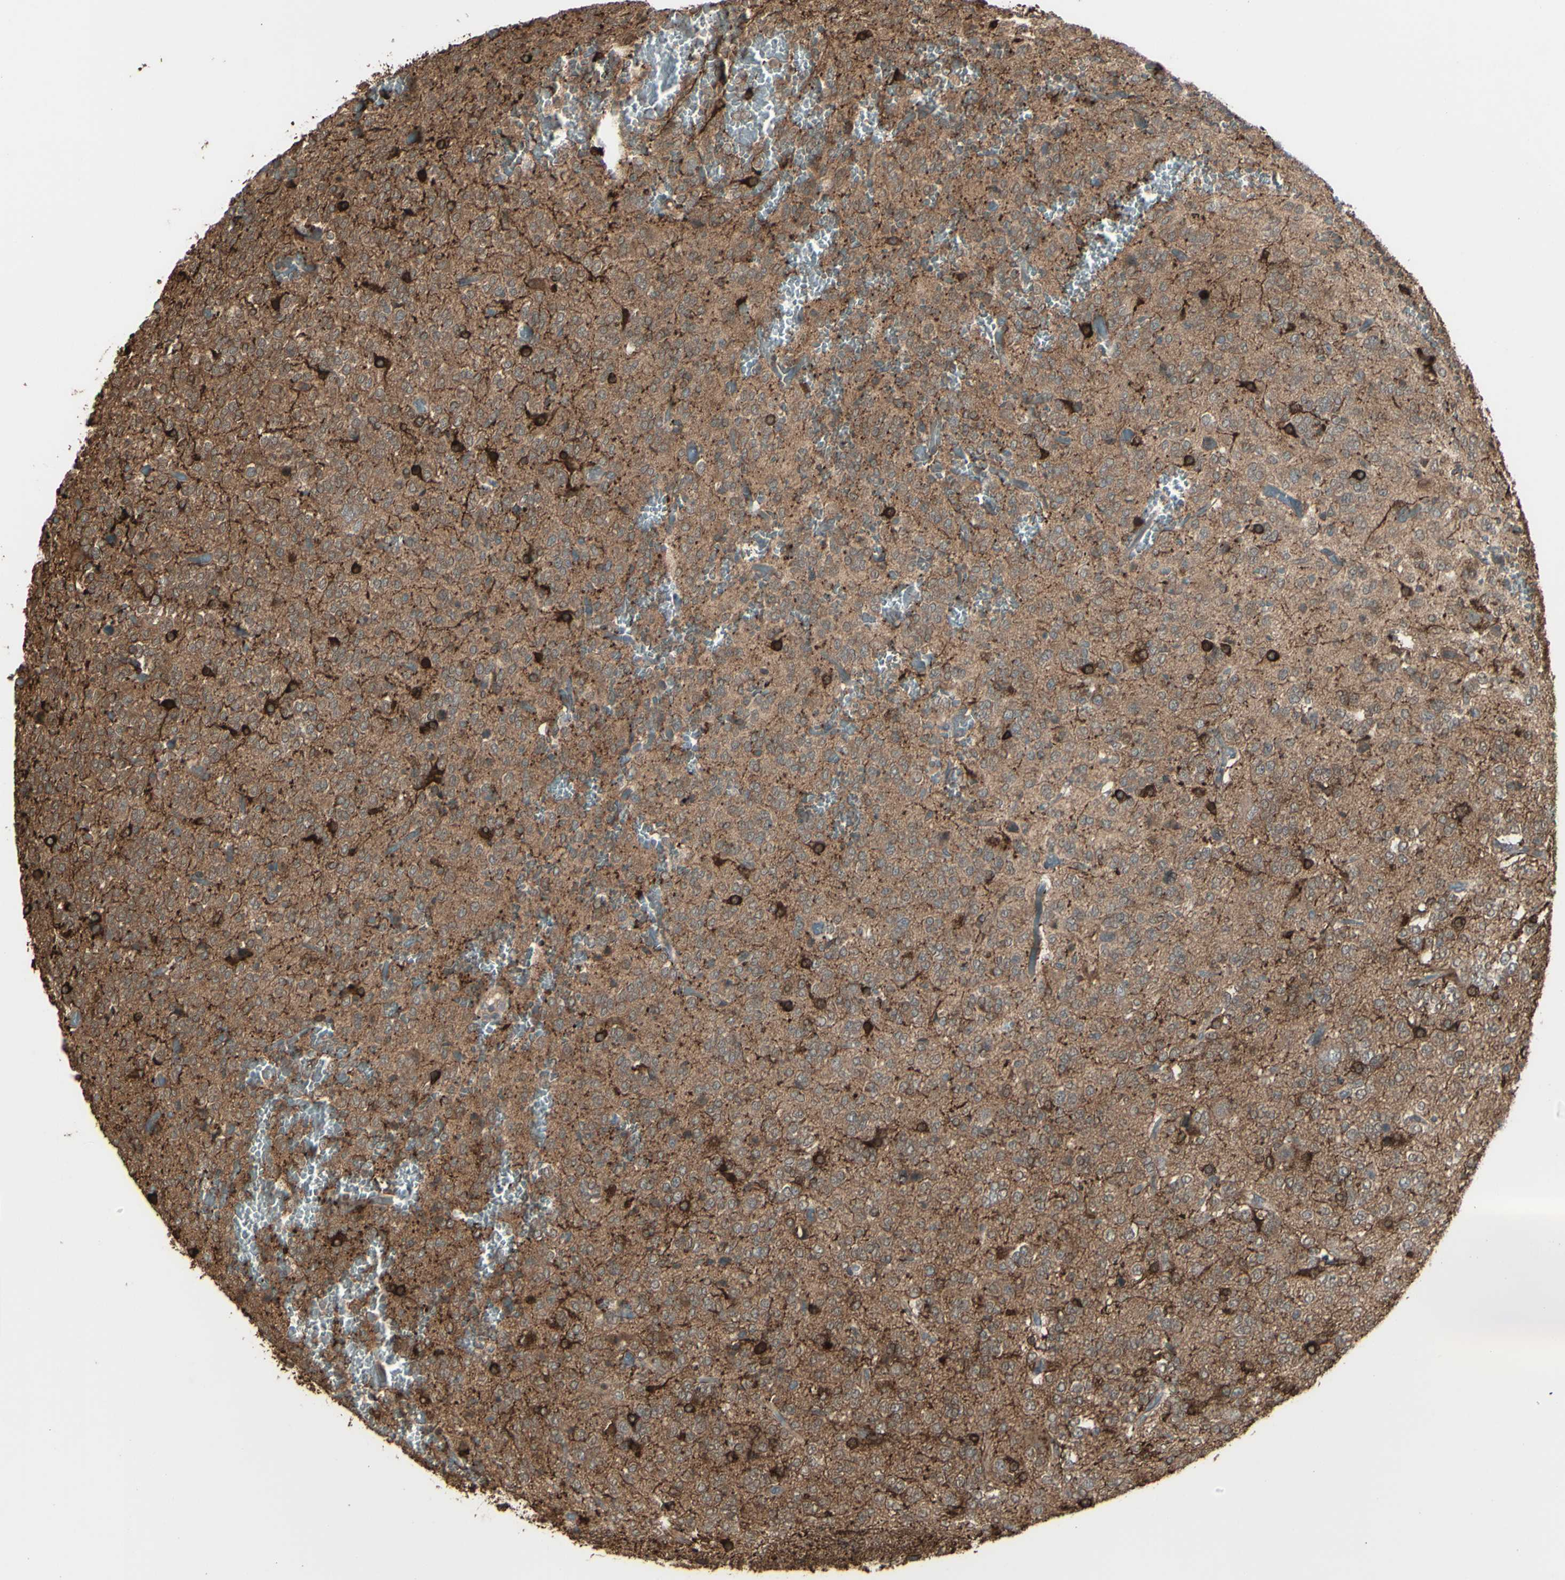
{"staining": {"intensity": "moderate", "quantity": "25%-75%", "location": "cytoplasmic/membranous"}, "tissue": "glioma", "cell_type": "Tumor cells", "image_type": "cancer", "snomed": [{"axis": "morphology", "description": "Glioma, malignant, Low grade"}, {"axis": "topography", "description": "Brain"}], "caption": "Protein expression analysis of malignant low-grade glioma exhibits moderate cytoplasmic/membranous positivity in about 25%-75% of tumor cells.", "gene": "GNAS", "patient": {"sex": "male", "age": 38}}